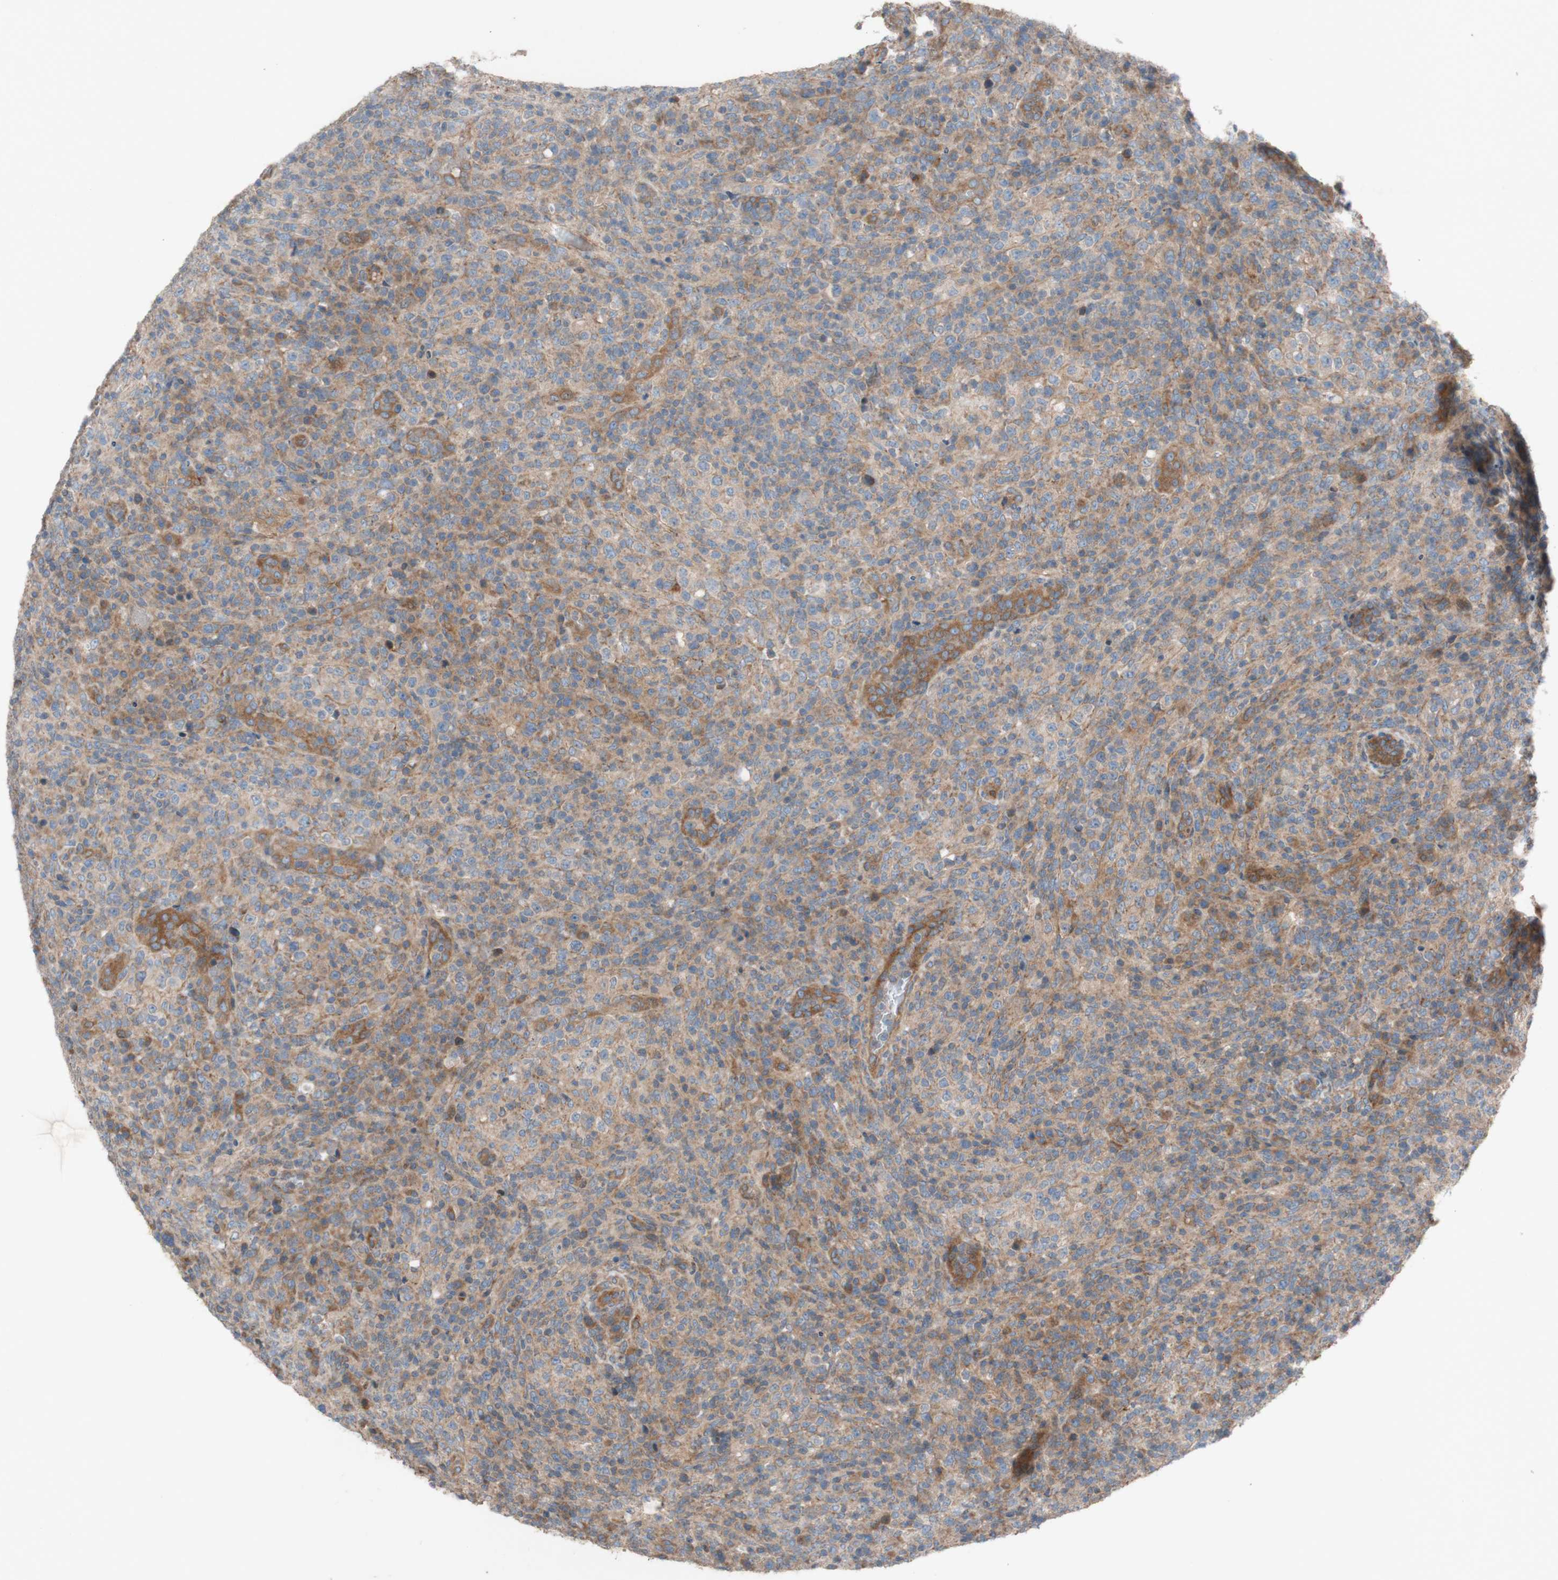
{"staining": {"intensity": "moderate", "quantity": "25%-75%", "location": "cytoplasmic/membranous"}, "tissue": "lymphoma", "cell_type": "Tumor cells", "image_type": "cancer", "snomed": [{"axis": "morphology", "description": "Malignant lymphoma, non-Hodgkin's type, High grade"}, {"axis": "topography", "description": "Lymph node"}], "caption": "IHC histopathology image of neoplastic tissue: human malignant lymphoma, non-Hodgkin's type (high-grade) stained using IHC demonstrates medium levels of moderate protein expression localized specifically in the cytoplasmic/membranous of tumor cells, appearing as a cytoplasmic/membranous brown color.", "gene": "TST", "patient": {"sex": "female", "age": 76}}